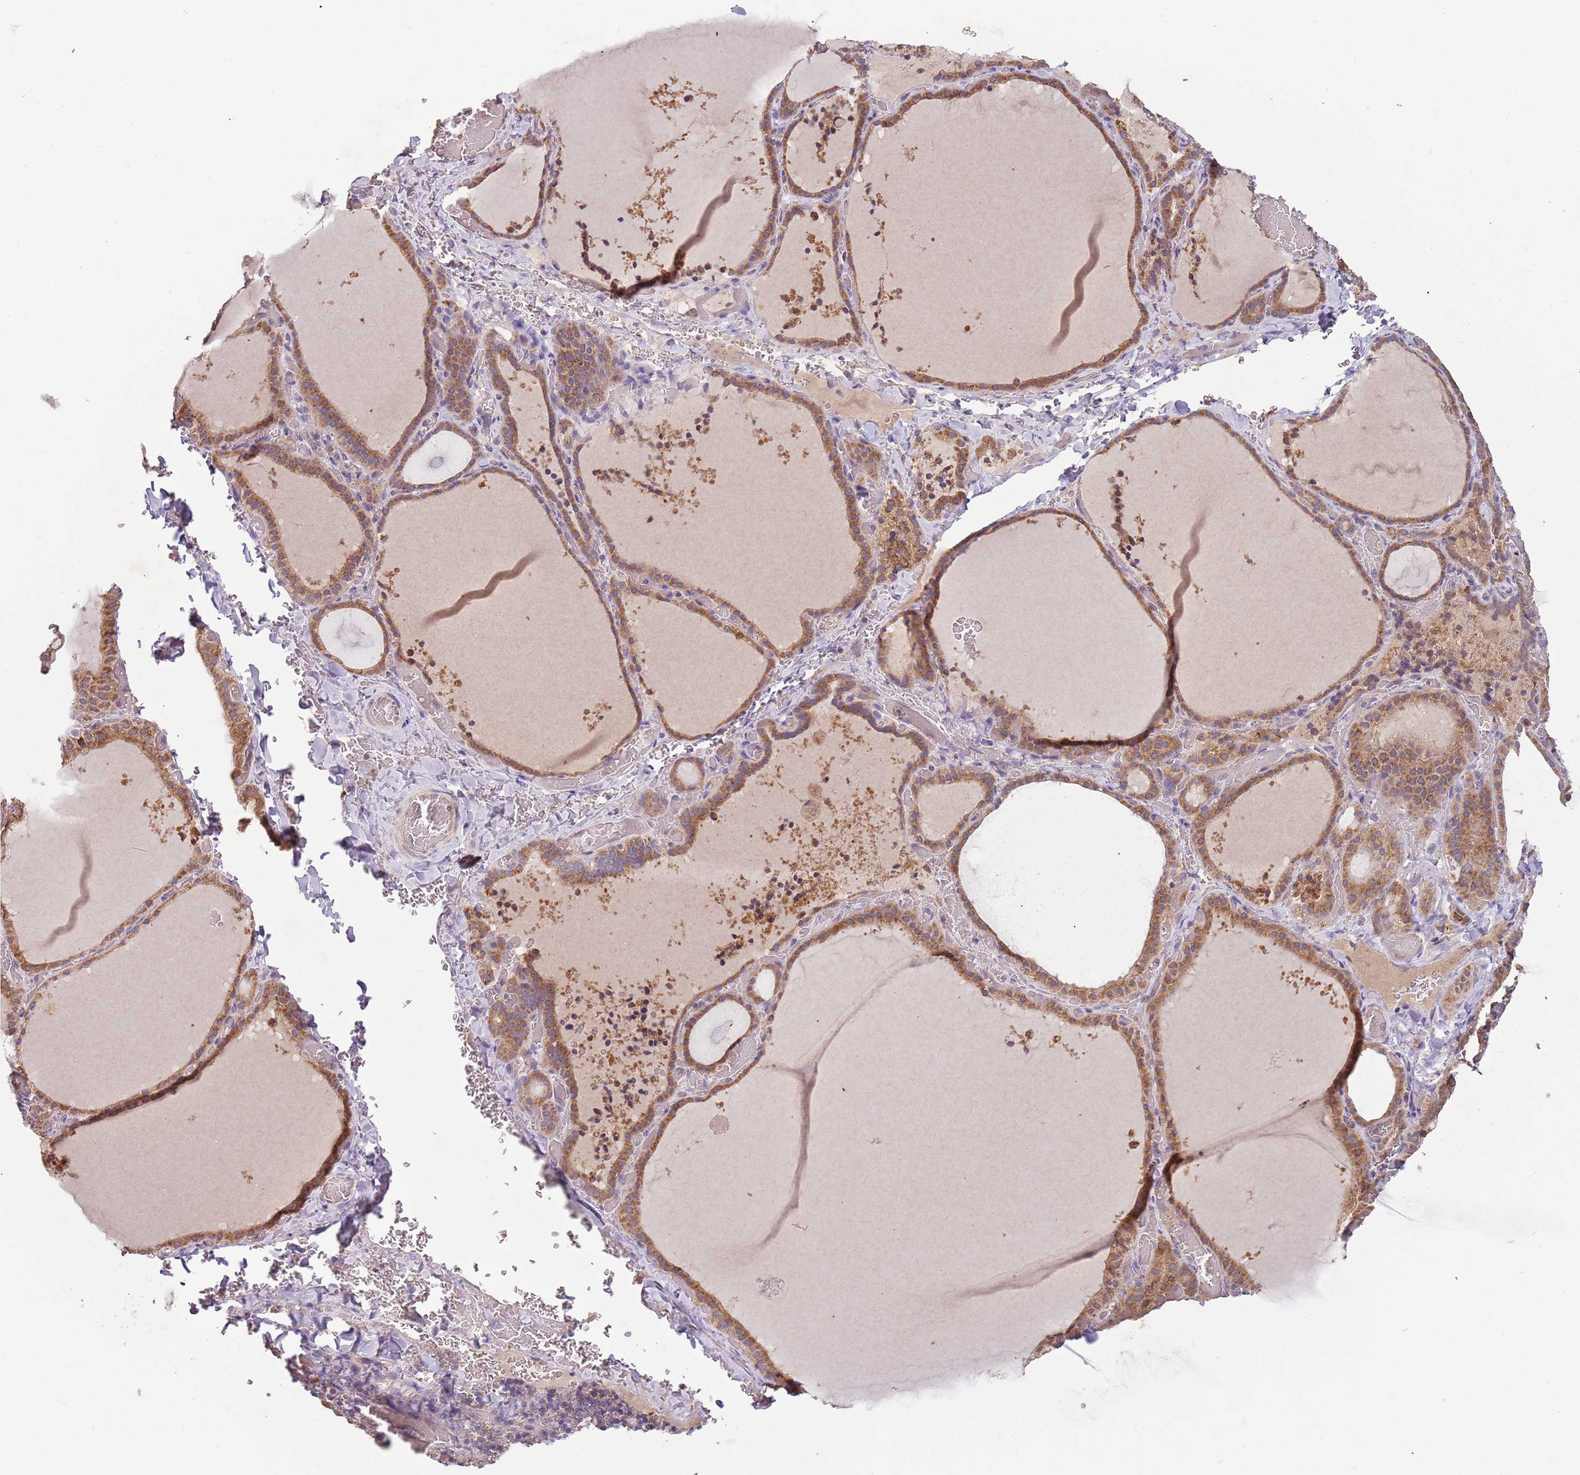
{"staining": {"intensity": "moderate", "quantity": ">75%", "location": "cytoplasmic/membranous"}, "tissue": "thyroid gland", "cell_type": "Glandular cells", "image_type": "normal", "snomed": [{"axis": "morphology", "description": "Normal tissue, NOS"}, {"axis": "topography", "description": "Thyroid gland"}], "caption": "Thyroid gland stained with IHC displays moderate cytoplasmic/membranous expression in about >75% of glandular cells. The staining was performed using DAB (3,3'-diaminobenzidine), with brown indicating positive protein expression. Nuclei are stained blue with hematoxylin.", "gene": "FECH", "patient": {"sex": "female", "age": 39}}